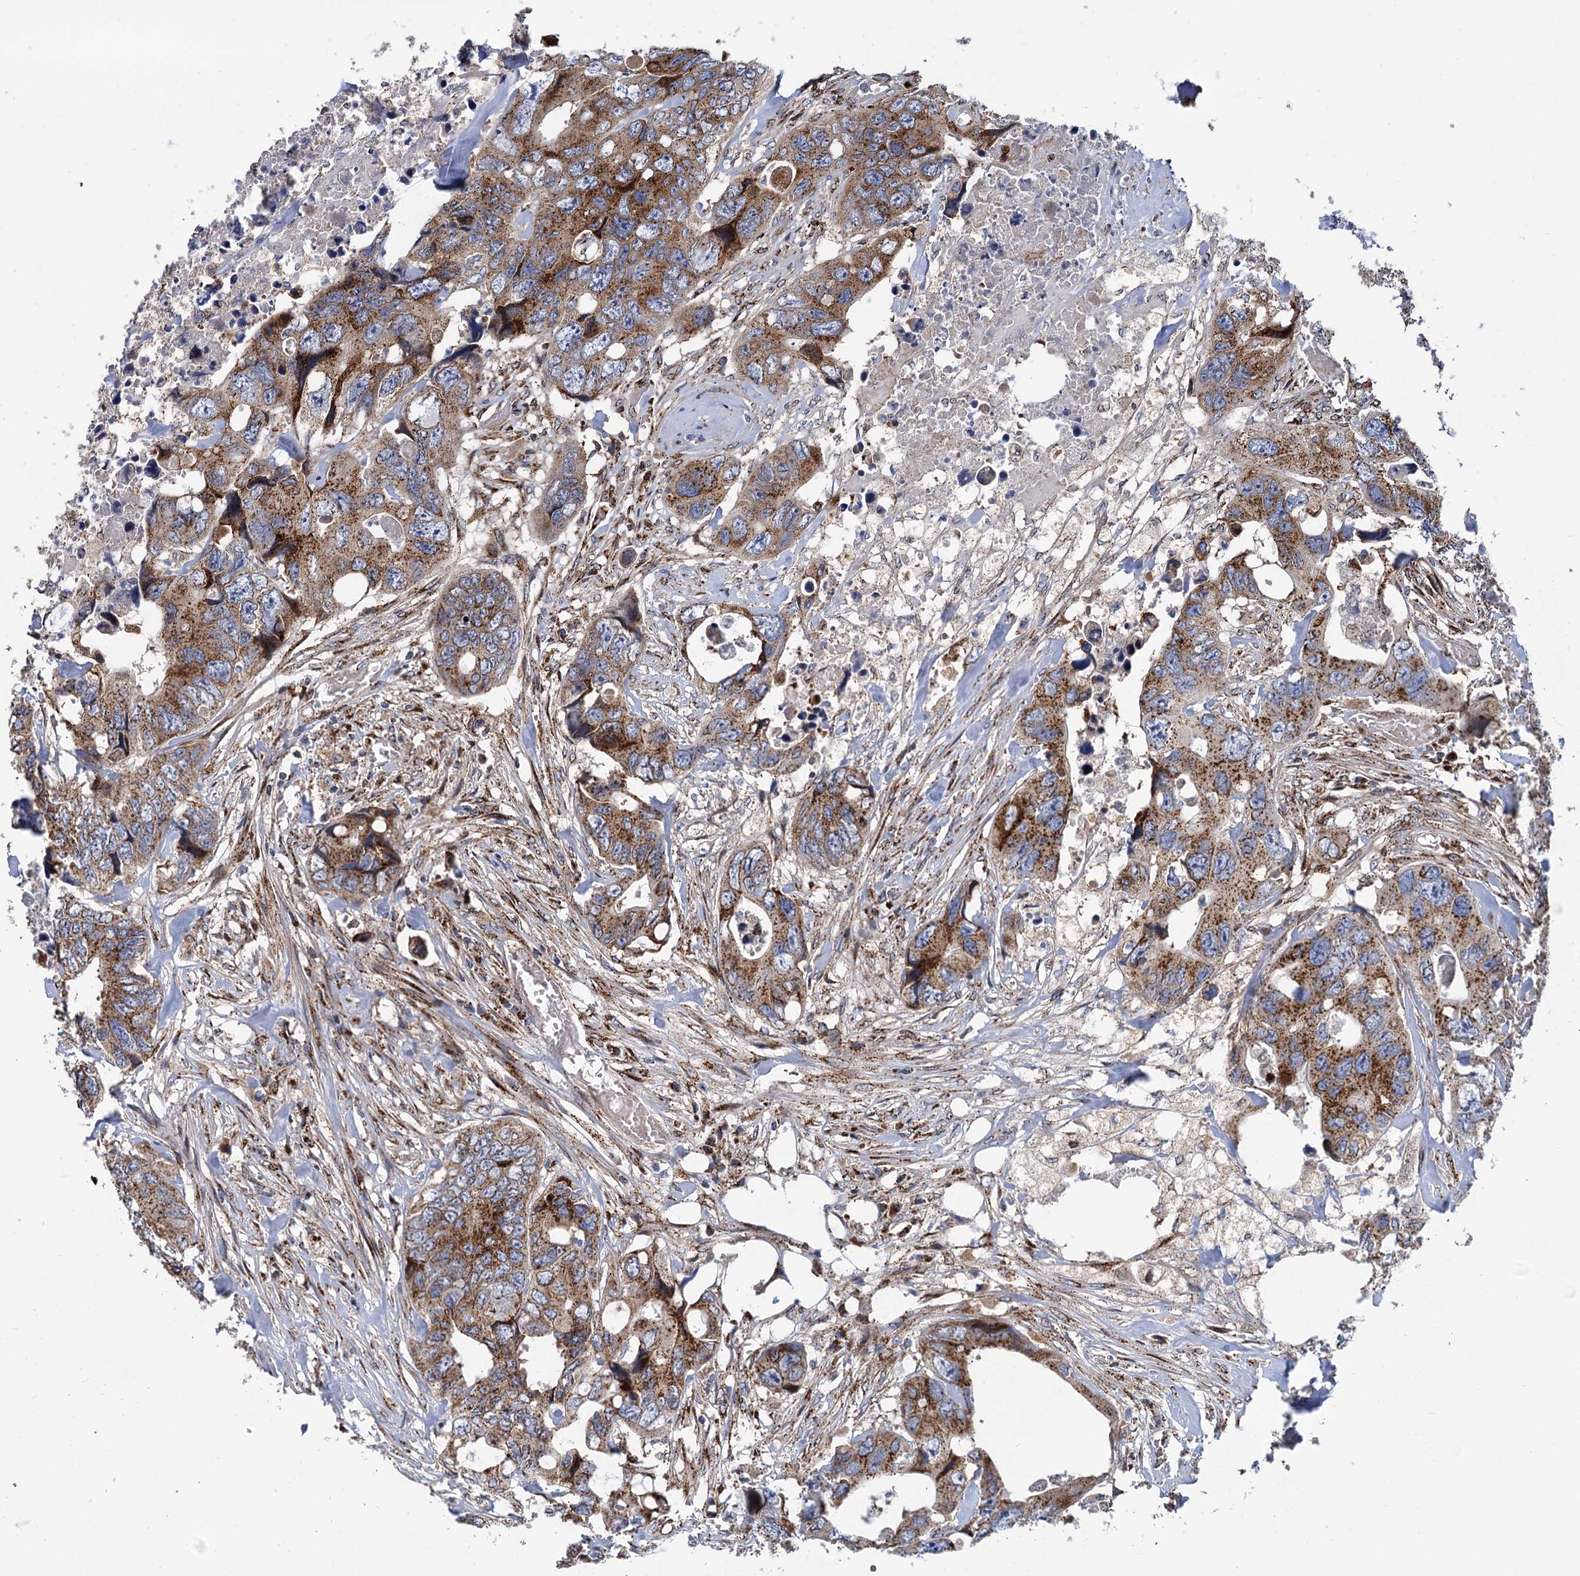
{"staining": {"intensity": "moderate", "quantity": ">75%", "location": "cytoplasmic/membranous"}, "tissue": "colorectal cancer", "cell_type": "Tumor cells", "image_type": "cancer", "snomed": [{"axis": "morphology", "description": "Adenocarcinoma, NOS"}, {"axis": "topography", "description": "Rectum"}], "caption": "An immunohistochemistry micrograph of tumor tissue is shown. Protein staining in brown shows moderate cytoplasmic/membranous positivity in colorectal cancer (adenocarcinoma) within tumor cells. (IHC, brightfield microscopy, high magnification).", "gene": "SUPT20H", "patient": {"sex": "male", "age": 57}}